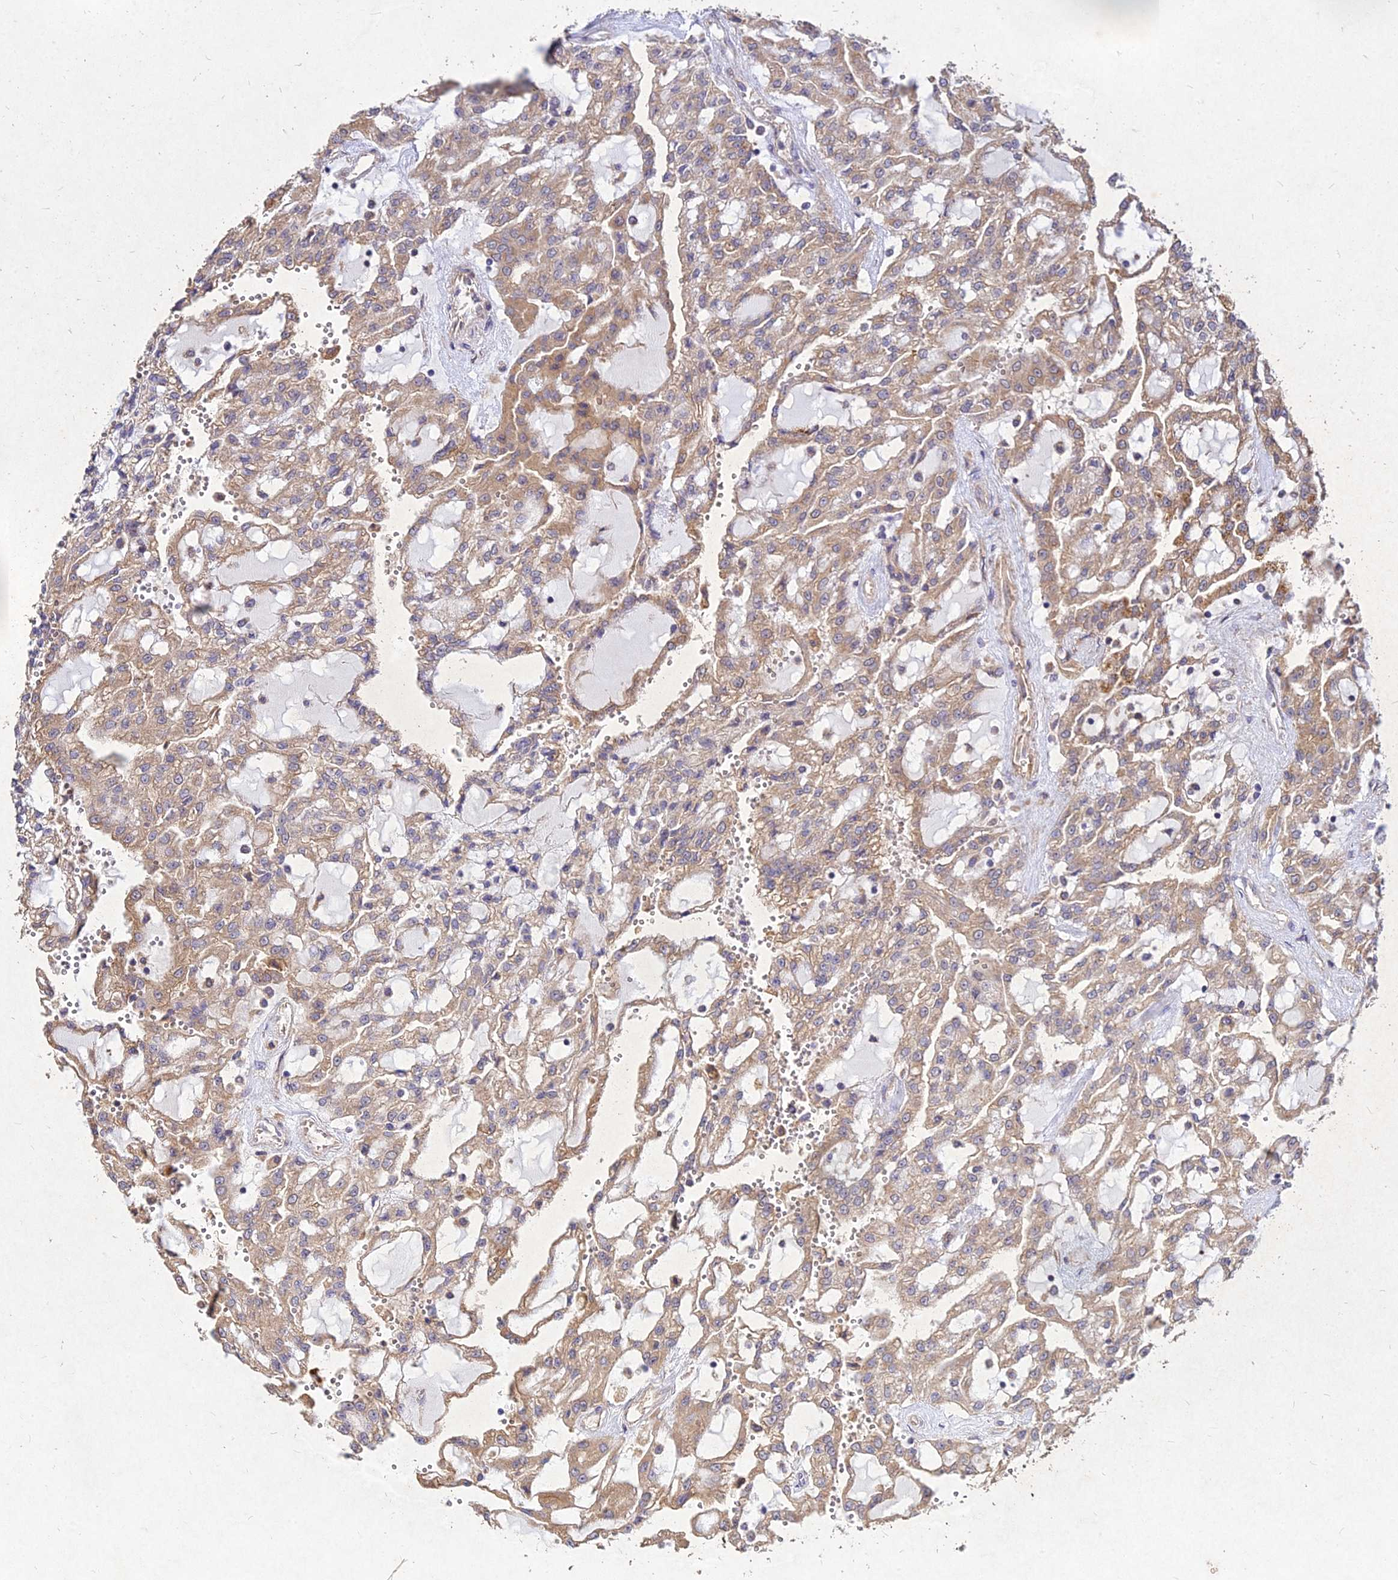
{"staining": {"intensity": "moderate", "quantity": ">75%", "location": "cytoplasmic/membranous"}, "tissue": "renal cancer", "cell_type": "Tumor cells", "image_type": "cancer", "snomed": [{"axis": "morphology", "description": "Adenocarcinoma, NOS"}, {"axis": "topography", "description": "Kidney"}], "caption": "Renal cancer stained with a protein marker displays moderate staining in tumor cells.", "gene": "SKA1", "patient": {"sex": "male", "age": 63}}